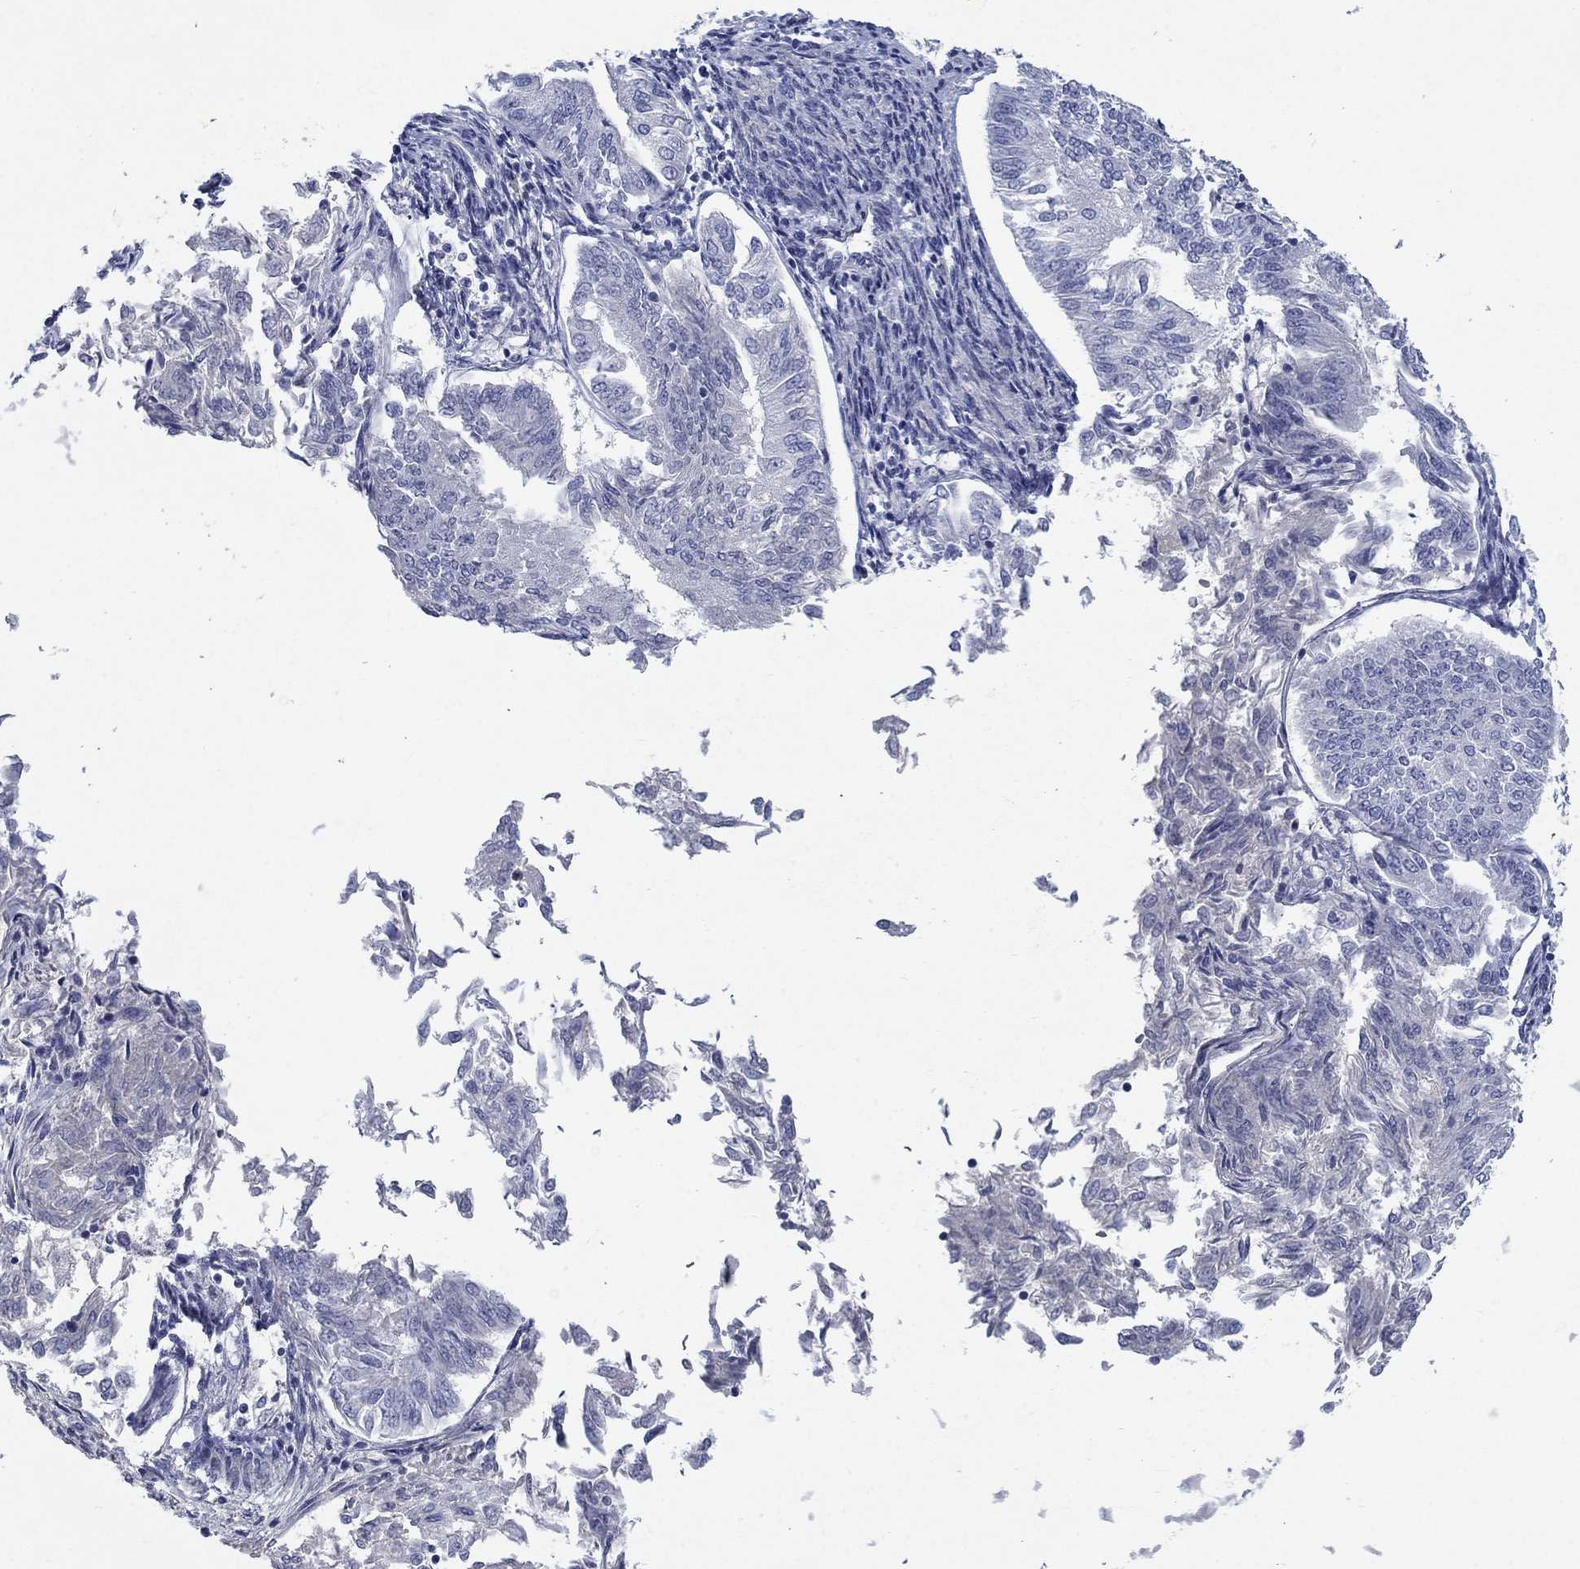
{"staining": {"intensity": "negative", "quantity": "none", "location": "none"}, "tissue": "endometrial cancer", "cell_type": "Tumor cells", "image_type": "cancer", "snomed": [{"axis": "morphology", "description": "Adenocarcinoma, NOS"}, {"axis": "topography", "description": "Endometrium"}], "caption": "Immunohistochemistry (IHC) of human endometrial cancer shows no staining in tumor cells.", "gene": "TMEM249", "patient": {"sex": "female", "age": 58}}